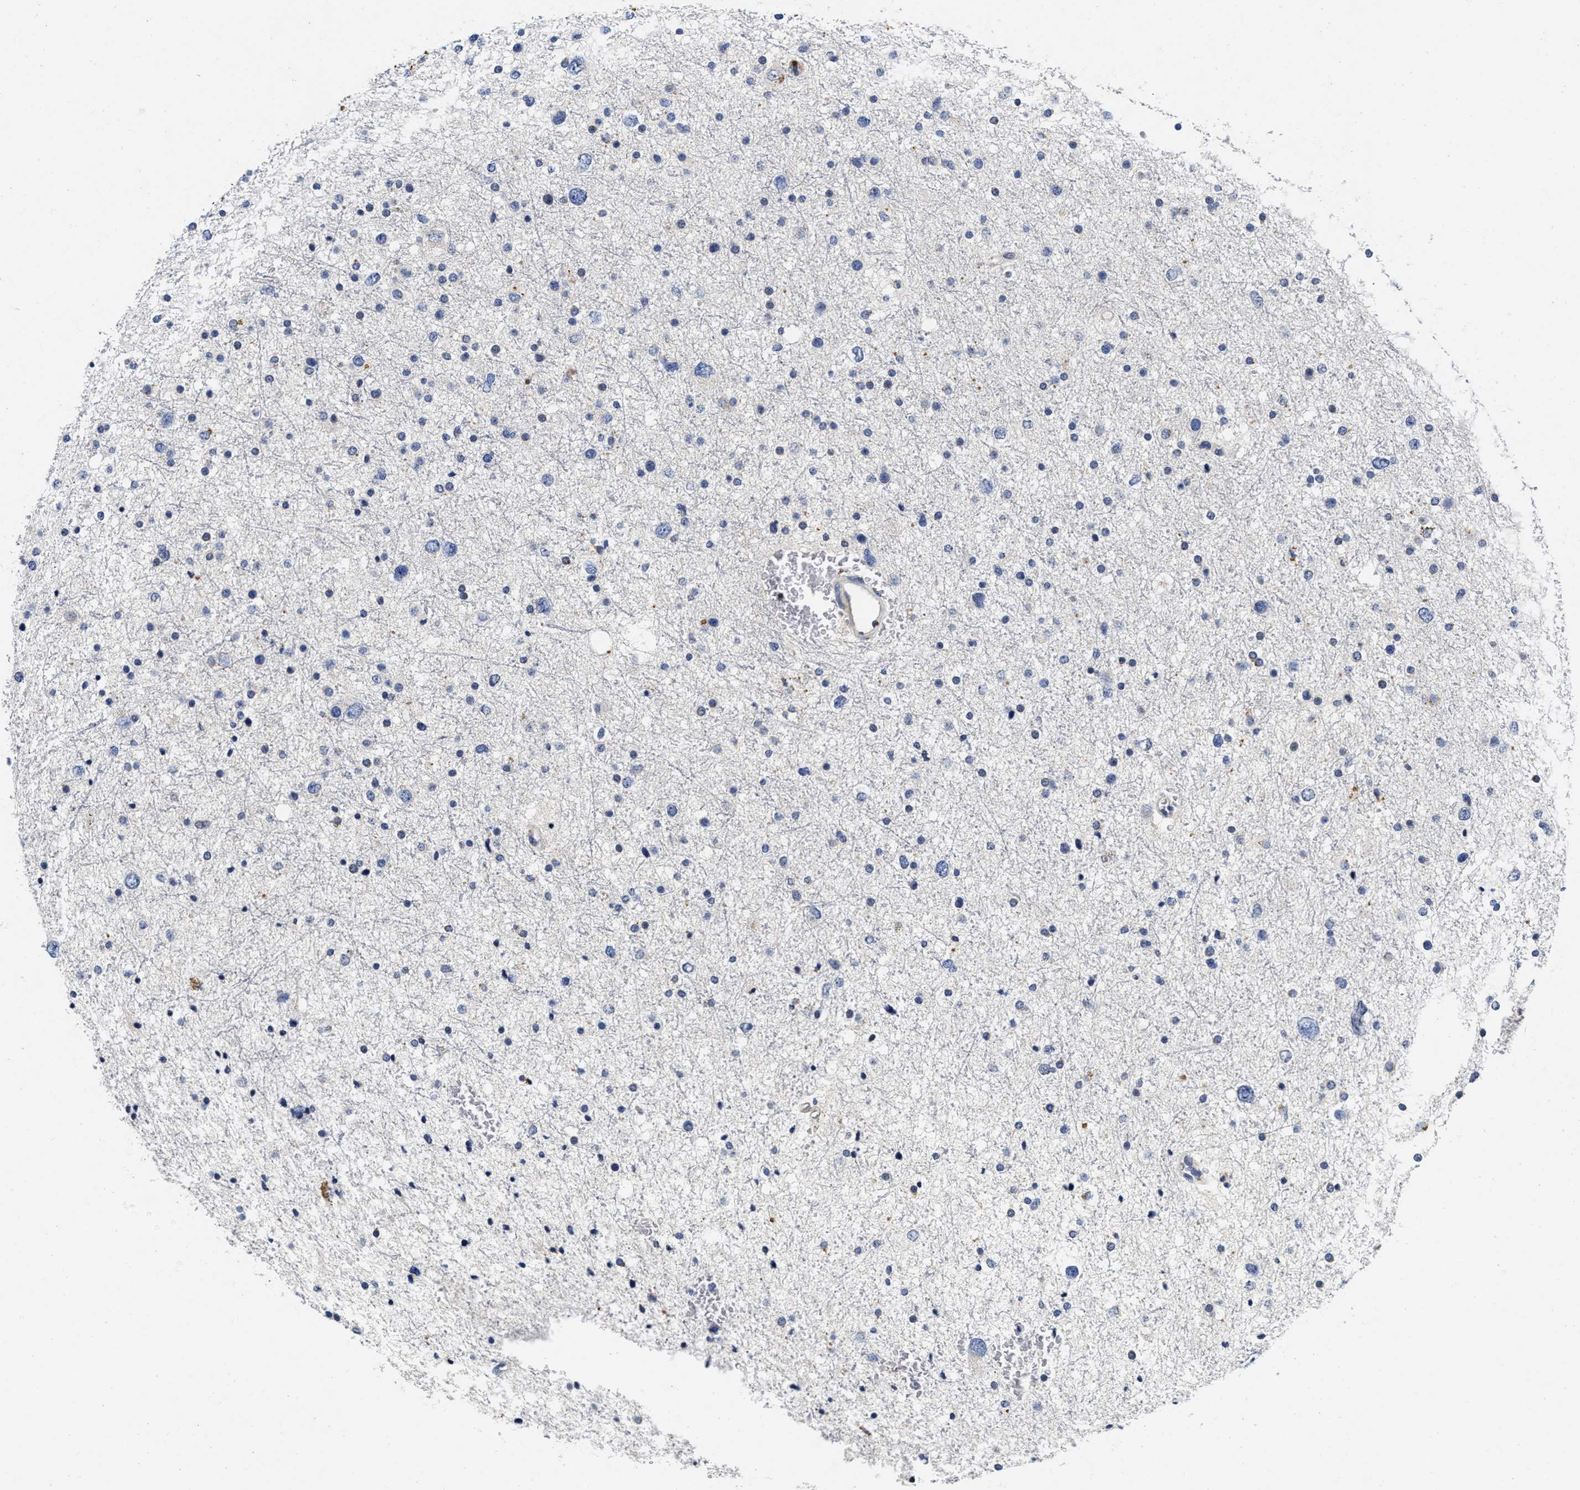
{"staining": {"intensity": "negative", "quantity": "none", "location": "none"}, "tissue": "glioma", "cell_type": "Tumor cells", "image_type": "cancer", "snomed": [{"axis": "morphology", "description": "Glioma, malignant, Low grade"}, {"axis": "topography", "description": "Brain"}], "caption": "IHC histopathology image of neoplastic tissue: human low-grade glioma (malignant) stained with DAB shows no significant protein staining in tumor cells.", "gene": "LAD1", "patient": {"sex": "female", "age": 37}}